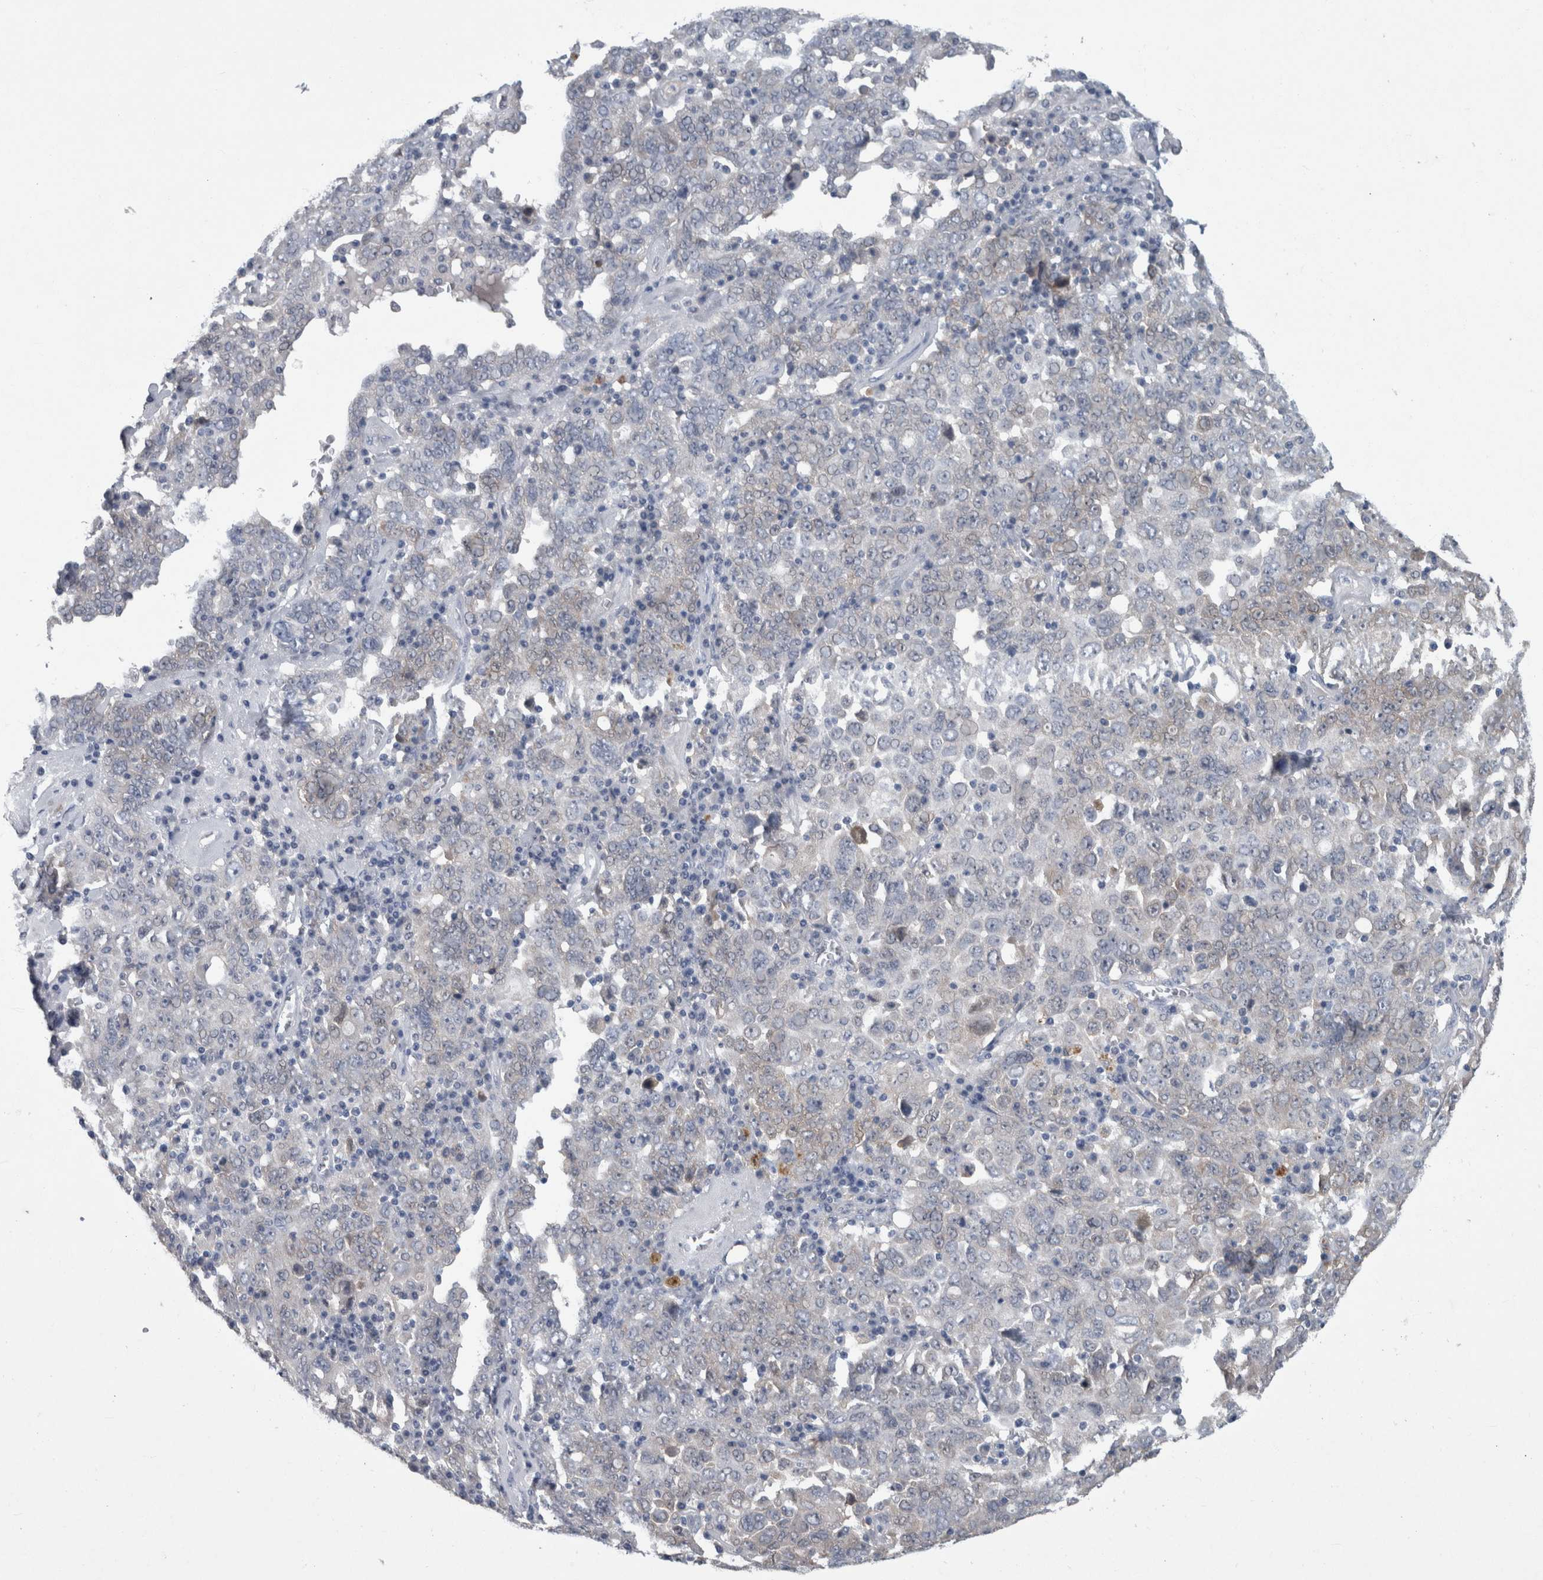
{"staining": {"intensity": "negative", "quantity": "none", "location": "none"}, "tissue": "ovarian cancer", "cell_type": "Tumor cells", "image_type": "cancer", "snomed": [{"axis": "morphology", "description": "Carcinoma, endometroid"}, {"axis": "topography", "description": "Ovary"}], "caption": "The image displays no significant staining in tumor cells of ovarian endometroid carcinoma.", "gene": "FAM83H", "patient": {"sex": "female", "age": 62}}